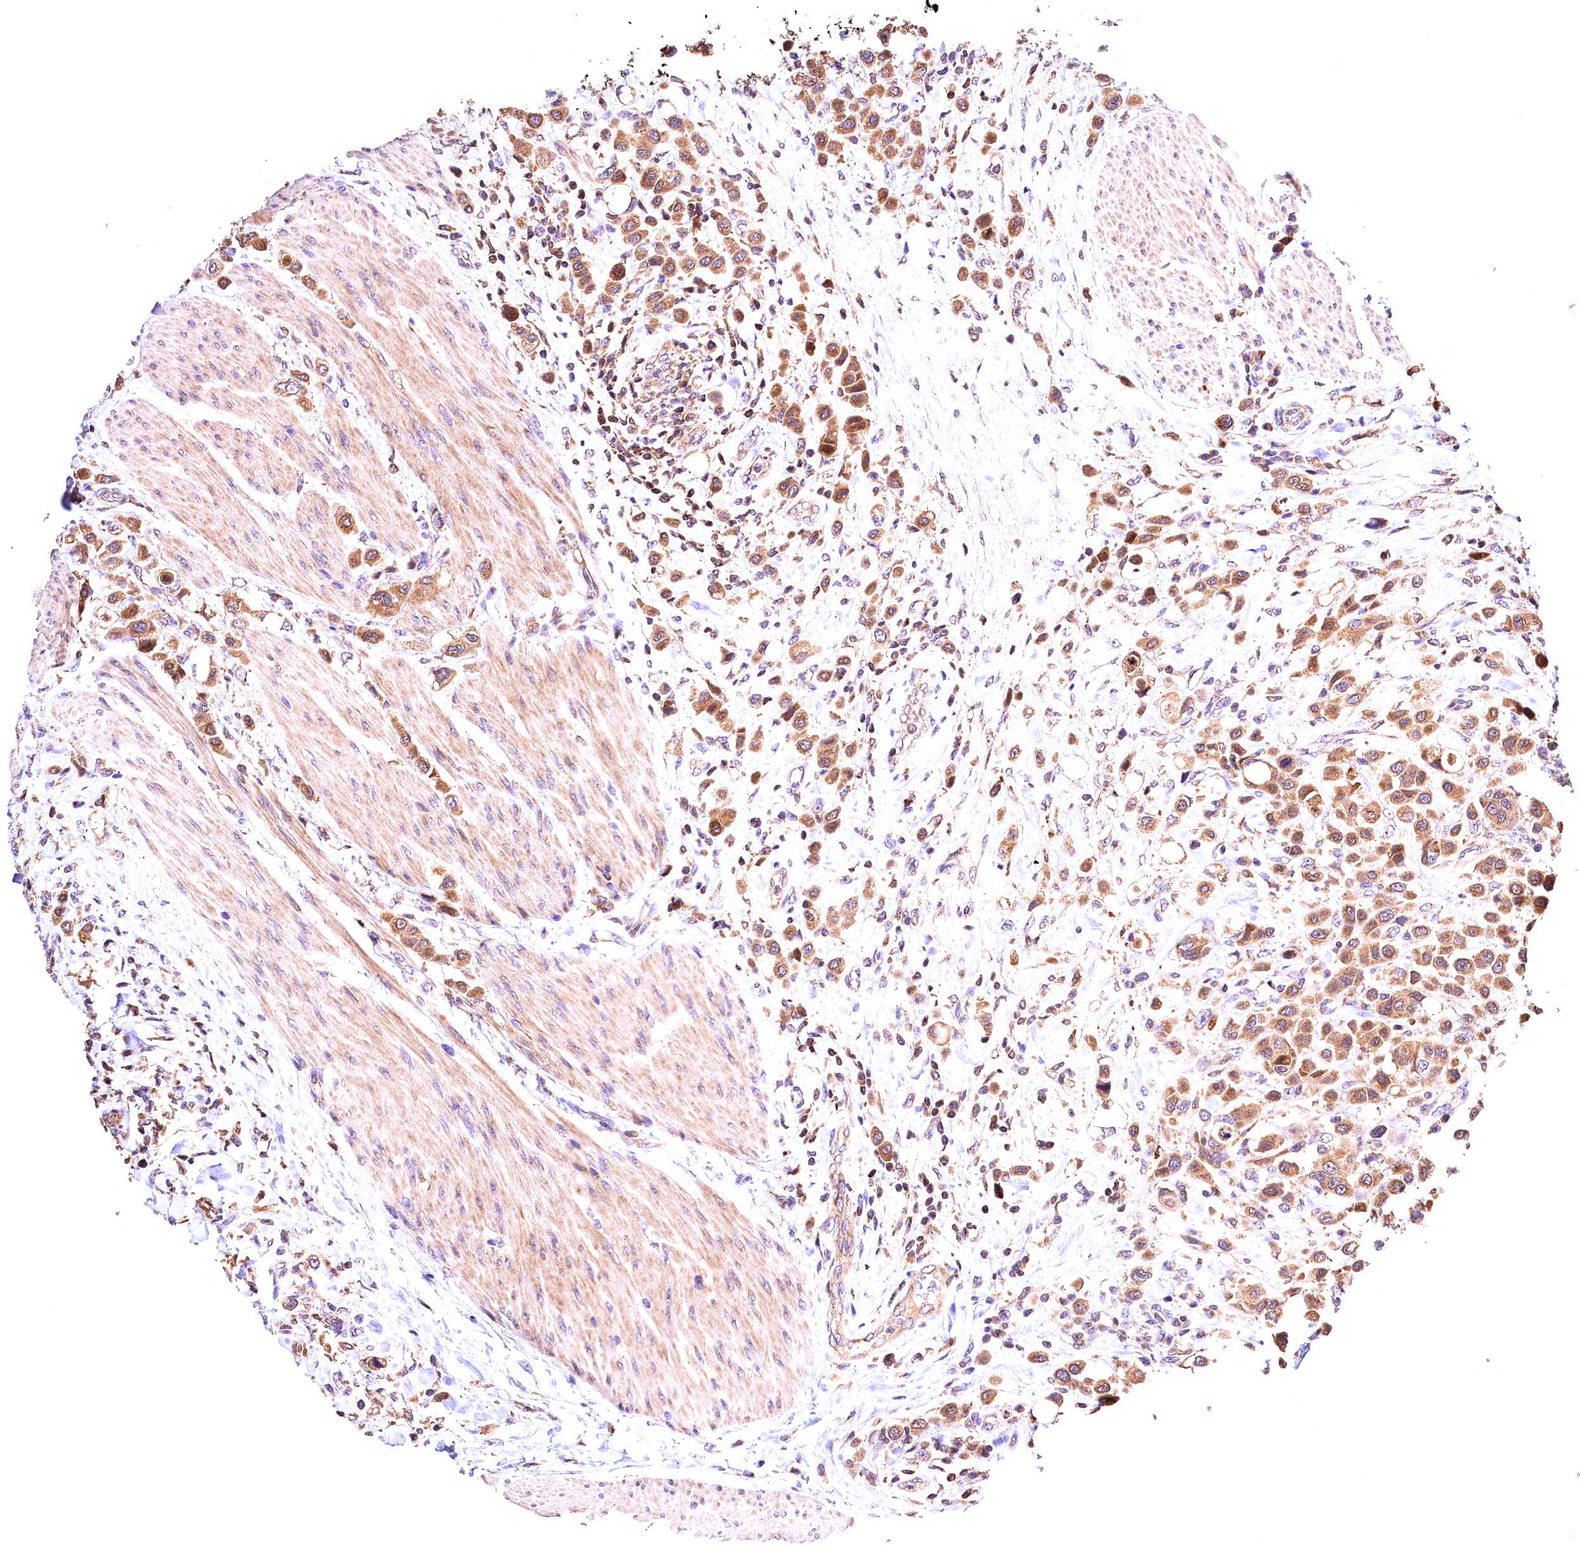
{"staining": {"intensity": "moderate", "quantity": ">75%", "location": "cytoplasmic/membranous"}, "tissue": "urothelial cancer", "cell_type": "Tumor cells", "image_type": "cancer", "snomed": [{"axis": "morphology", "description": "Urothelial carcinoma, High grade"}, {"axis": "topography", "description": "Urinary bladder"}], "caption": "Tumor cells show medium levels of moderate cytoplasmic/membranous positivity in about >75% of cells in high-grade urothelial carcinoma. (Brightfield microscopy of DAB IHC at high magnification).", "gene": "KPTN", "patient": {"sex": "male", "age": 50}}